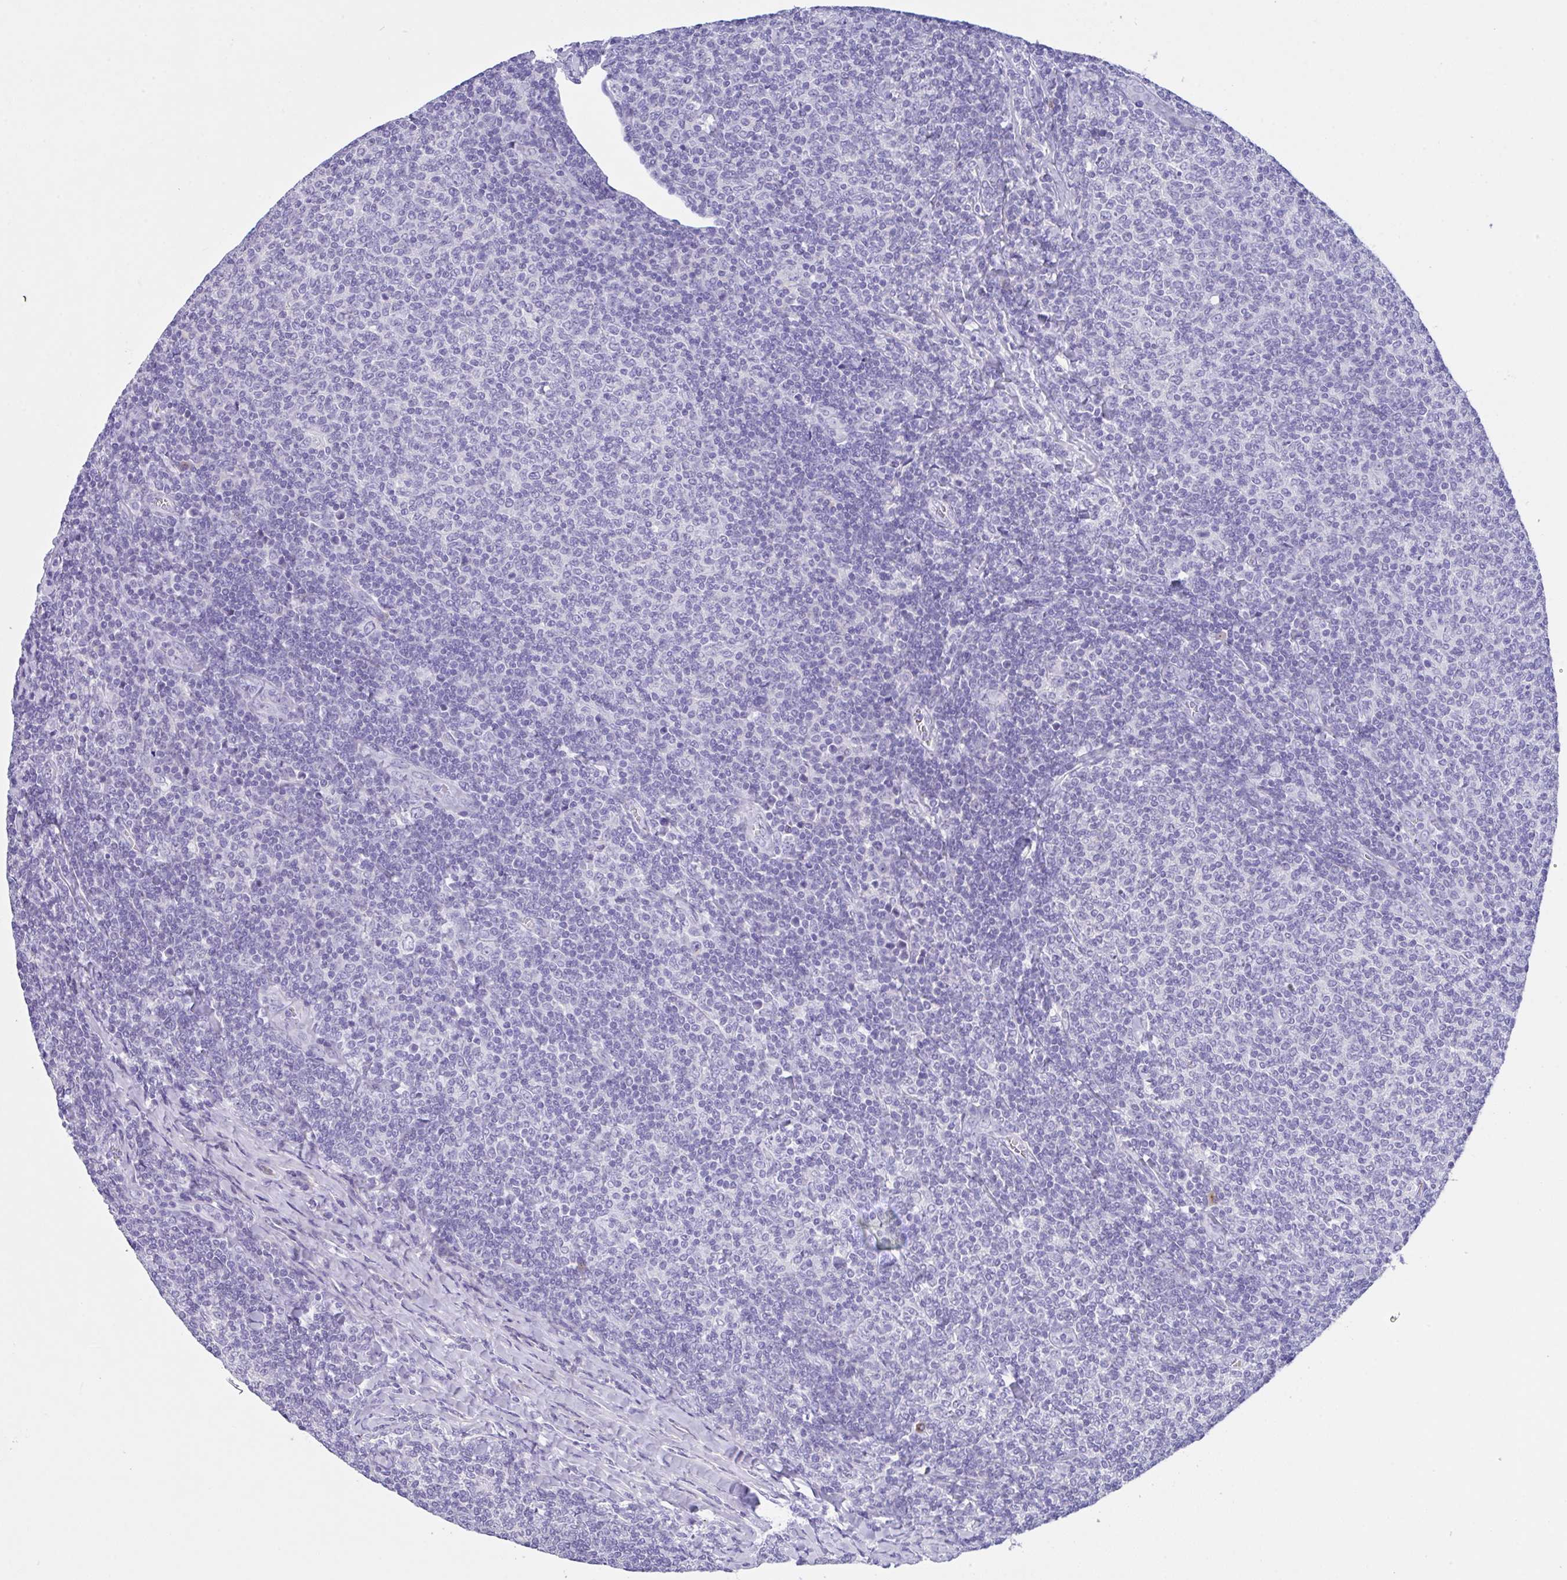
{"staining": {"intensity": "negative", "quantity": "none", "location": "none"}, "tissue": "lymphoma", "cell_type": "Tumor cells", "image_type": "cancer", "snomed": [{"axis": "morphology", "description": "Malignant lymphoma, non-Hodgkin's type, Low grade"}, {"axis": "topography", "description": "Lymph node"}], "caption": "IHC micrograph of neoplastic tissue: human lymphoma stained with DAB (3,3'-diaminobenzidine) demonstrates no significant protein staining in tumor cells.", "gene": "FBXL20", "patient": {"sex": "male", "age": 52}}